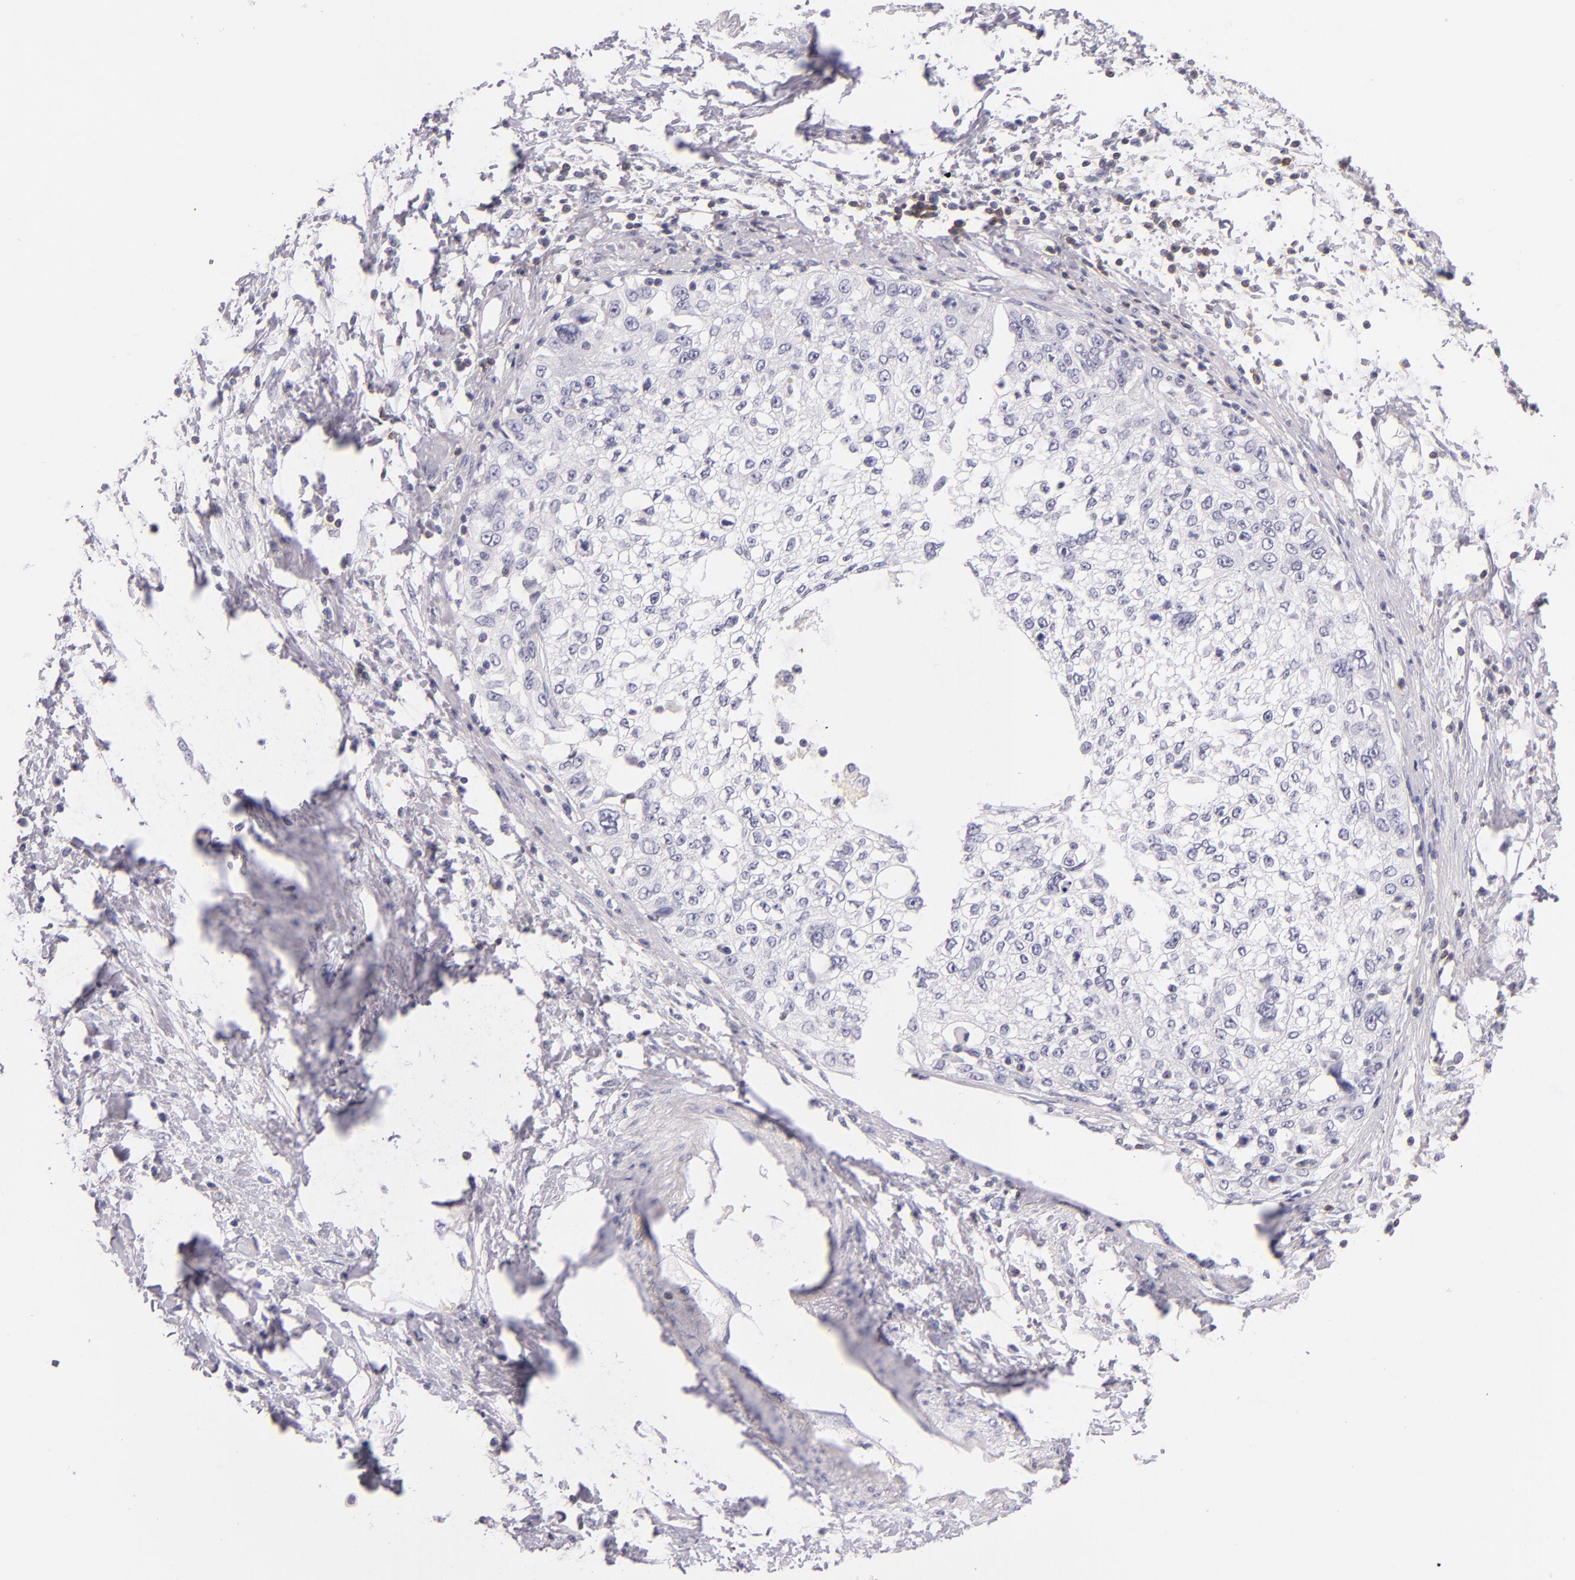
{"staining": {"intensity": "negative", "quantity": "none", "location": "none"}, "tissue": "cervical cancer", "cell_type": "Tumor cells", "image_type": "cancer", "snomed": [{"axis": "morphology", "description": "Squamous cell carcinoma, NOS"}, {"axis": "topography", "description": "Cervix"}], "caption": "This is a photomicrograph of immunohistochemistry (IHC) staining of cervical squamous cell carcinoma, which shows no expression in tumor cells.", "gene": "CD48", "patient": {"sex": "female", "age": 57}}